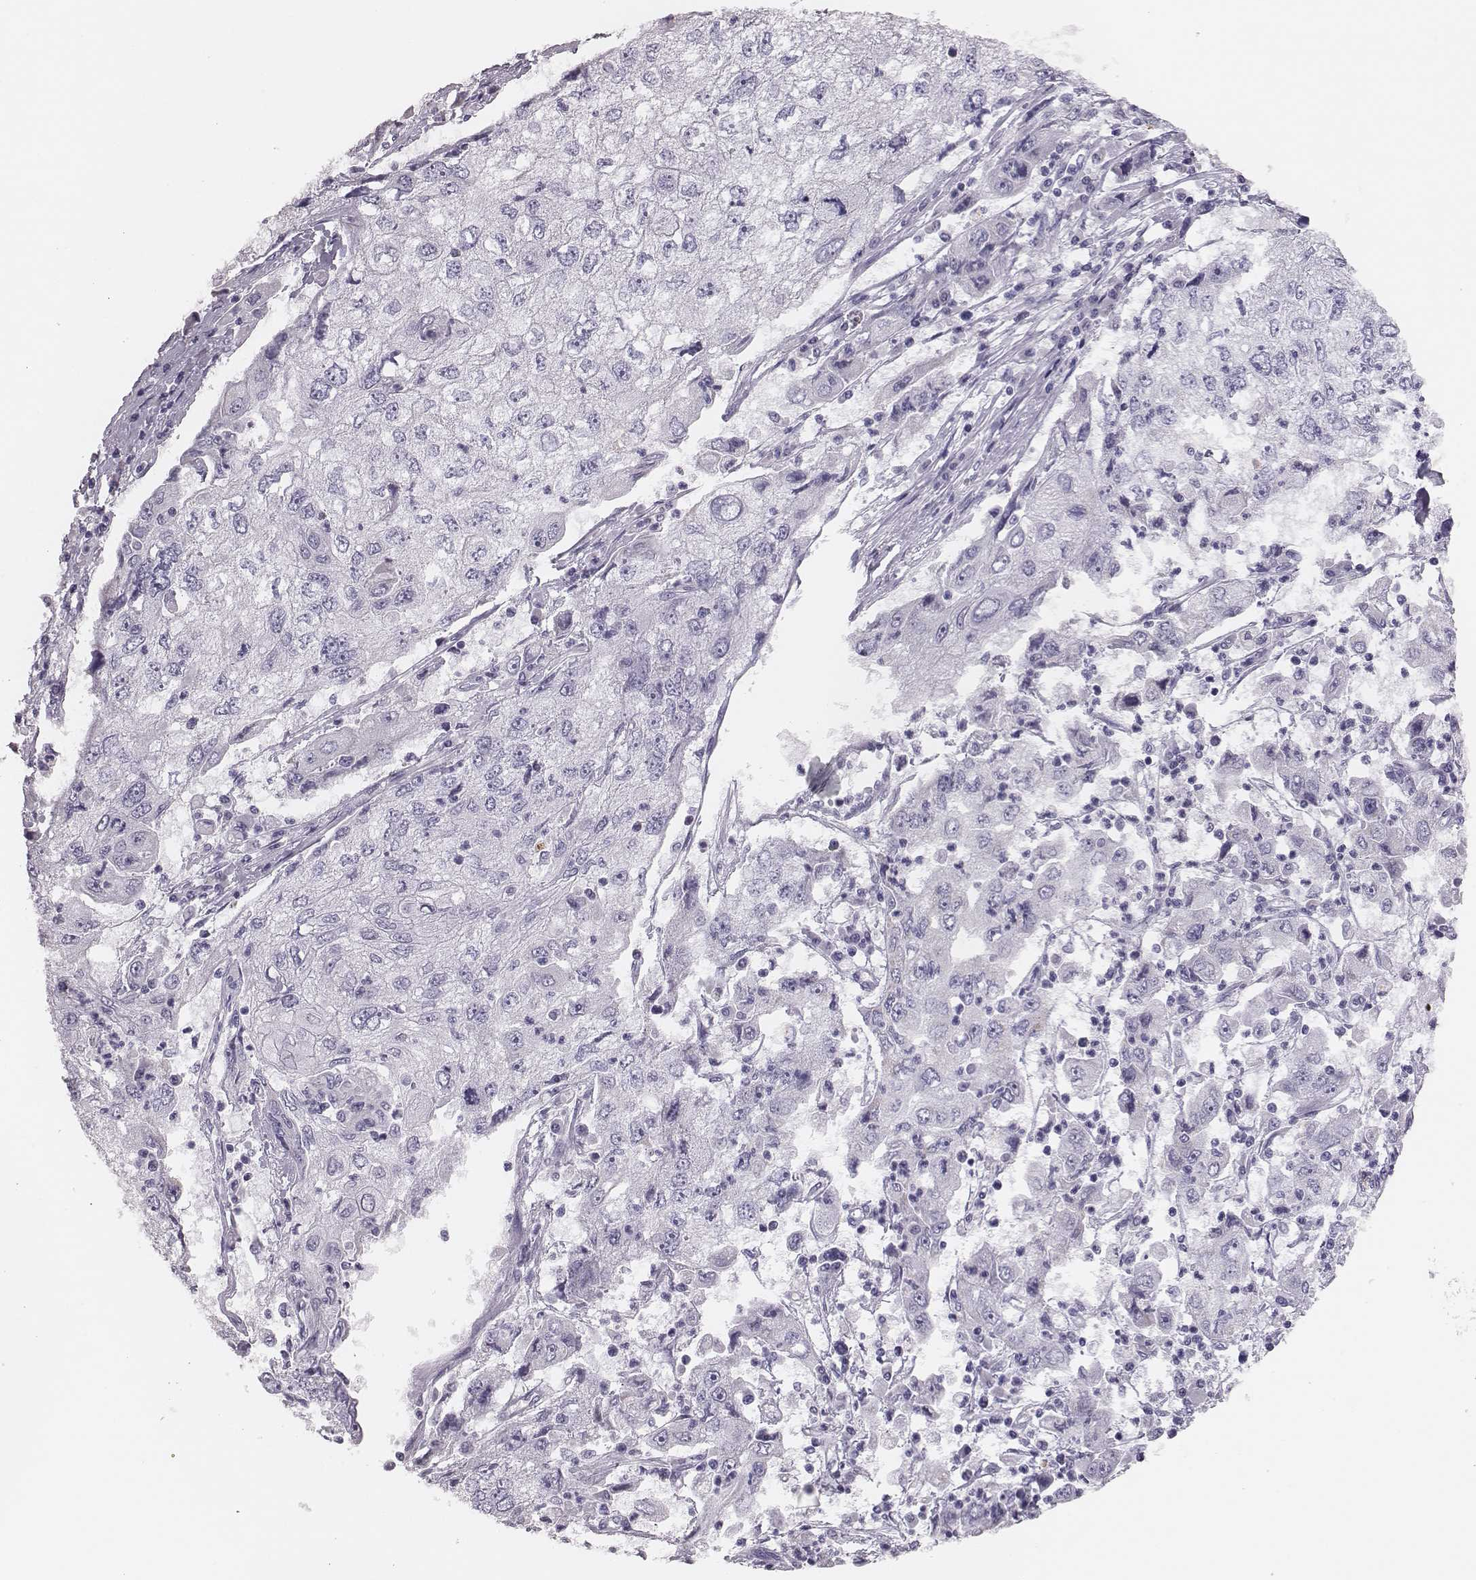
{"staining": {"intensity": "negative", "quantity": "none", "location": "none"}, "tissue": "cervical cancer", "cell_type": "Tumor cells", "image_type": "cancer", "snomed": [{"axis": "morphology", "description": "Squamous cell carcinoma, NOS"}, {"axis": "topography", "description": "Cervix"}], "caption": "Cervical squamous cell carcinoma was stained to show a protein in brown. There is no significant staining in tumor cells. (DAB (3,3'-diaminobenzidine) IHC, high magnification).", "gene": "H1-6", "patient": {"sex": "female", "age": 36}}